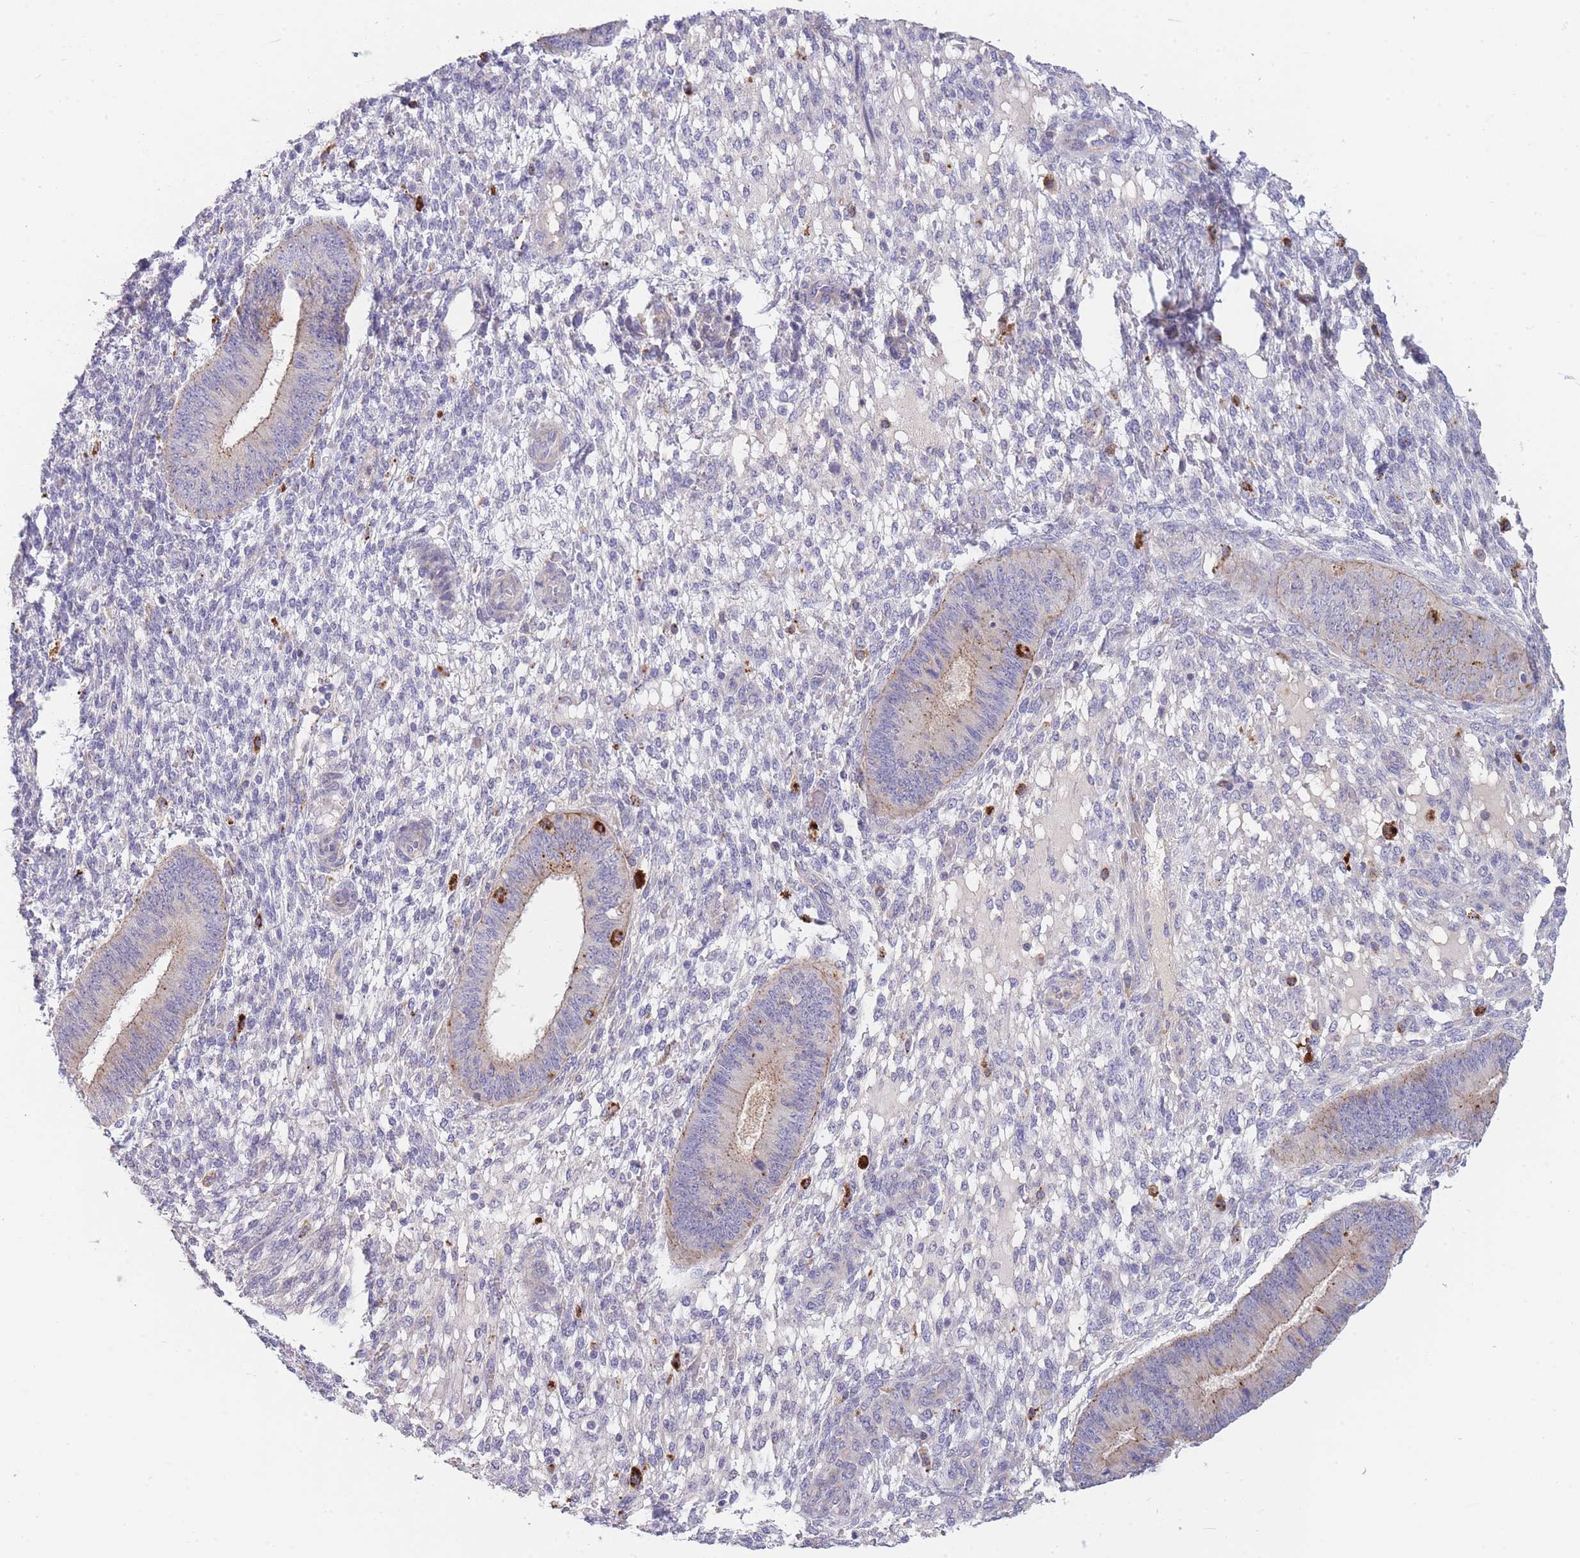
{"staining": {"intensity": "negative", "quantity": "none", "location": "none"}, "tissue": "endometrium", "cell_type": "Cells in endometrial stroma", "image_type": "normal", "snomed": [{"axis": "morphology", "description": "Normal tissue, NOS"}, {"axis": "topography", "description": "Endometrium"}], "caption": "Immunohistochemistry image of benign human endometrium stained for a protein (brown), which exhibits no expression in cells in endometrial stroma.", "gene": "TRIM61", "patient": {"sex": "female", "age": 49}}